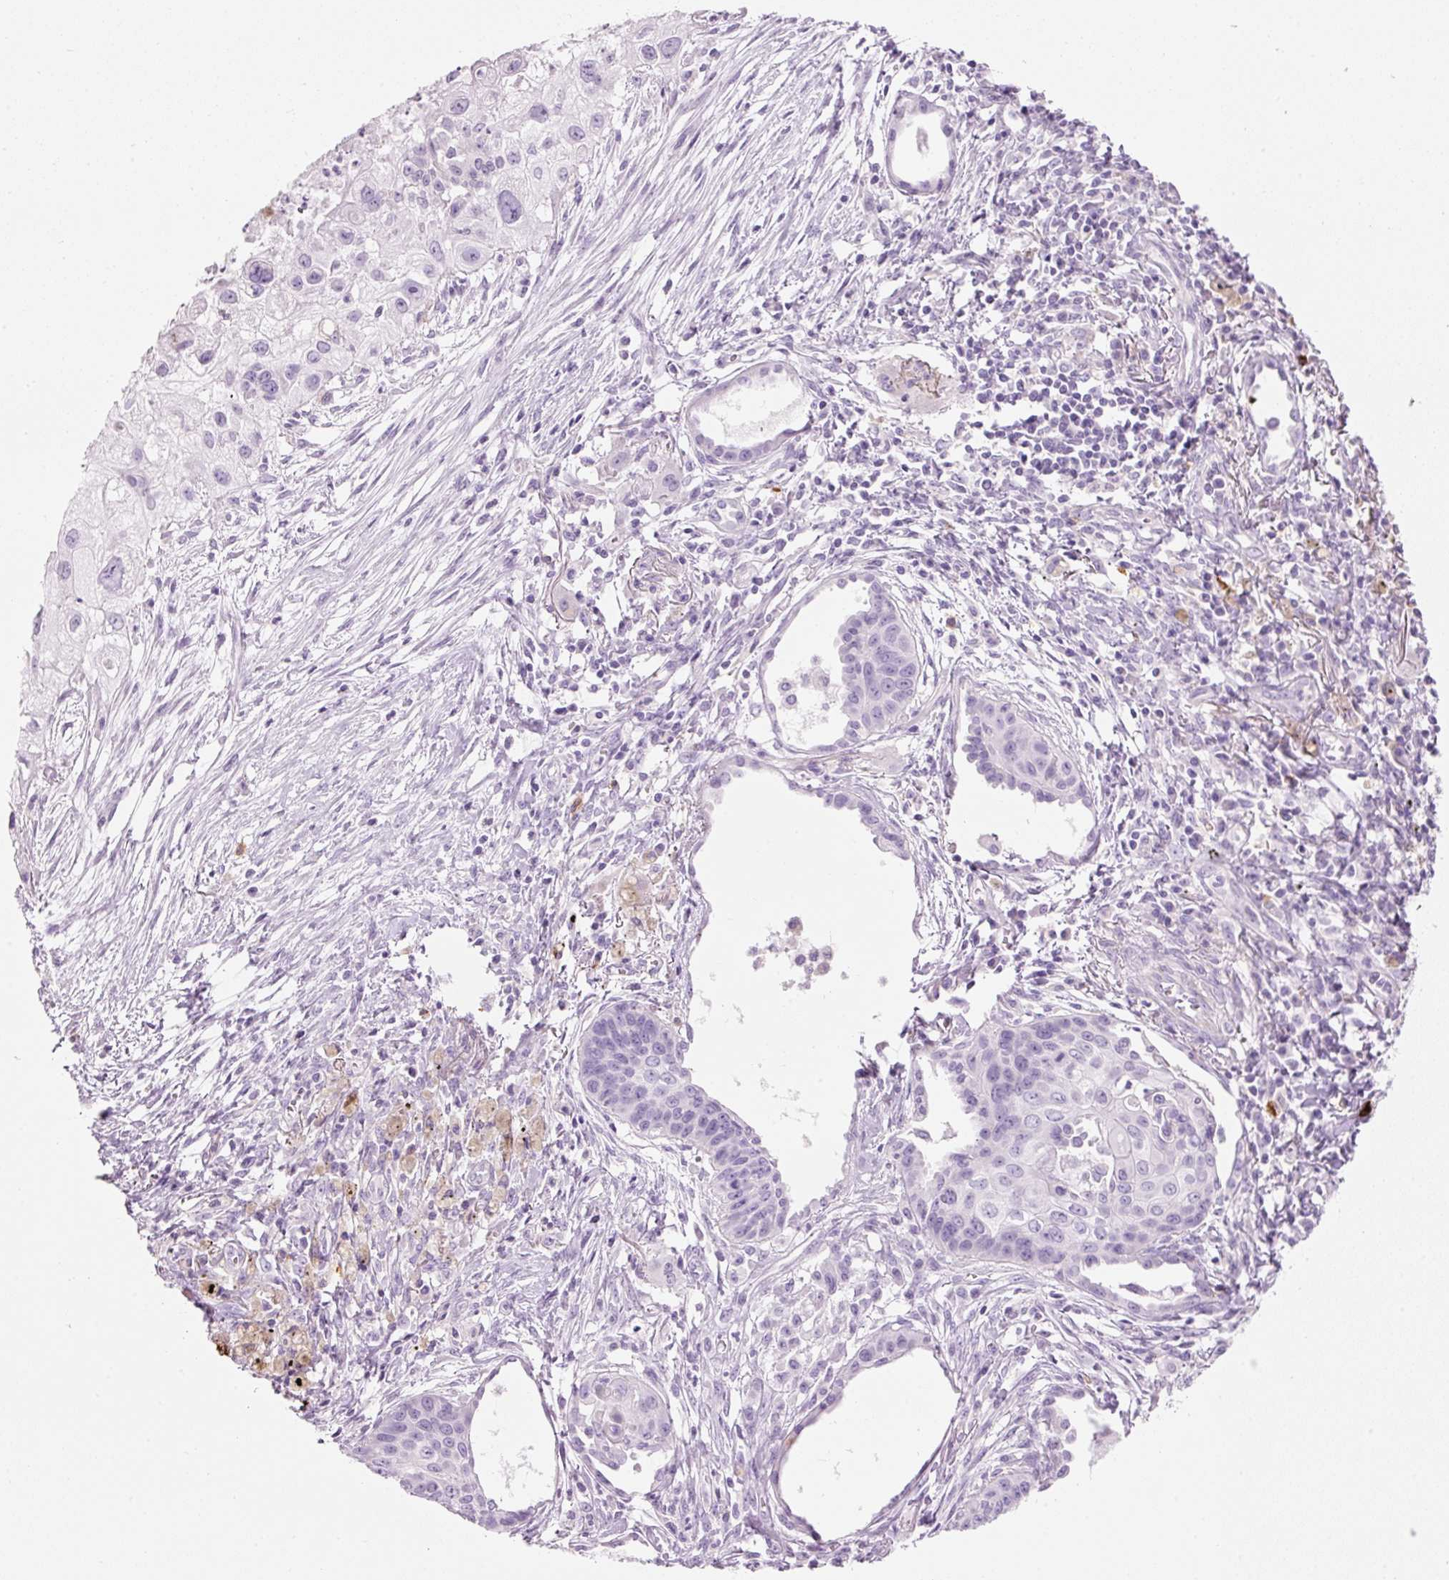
{"staining": {"intensity": "negative", "quantity": "none", "location": "none"}, "tissue": "lung cancer", "cell_type": "Tumor cells", "image_type": "cancer", "snomed": [{"axis": "morphology", "description": "Squamous cell carcinoma, NOS"}, {"axis": "topography", "description": "Lung"}], "caption": "Tumor cells show no significant protein expression in lung cancer.", "gene": "CMA1", "patient": {"sex": "male", "age": 71}}